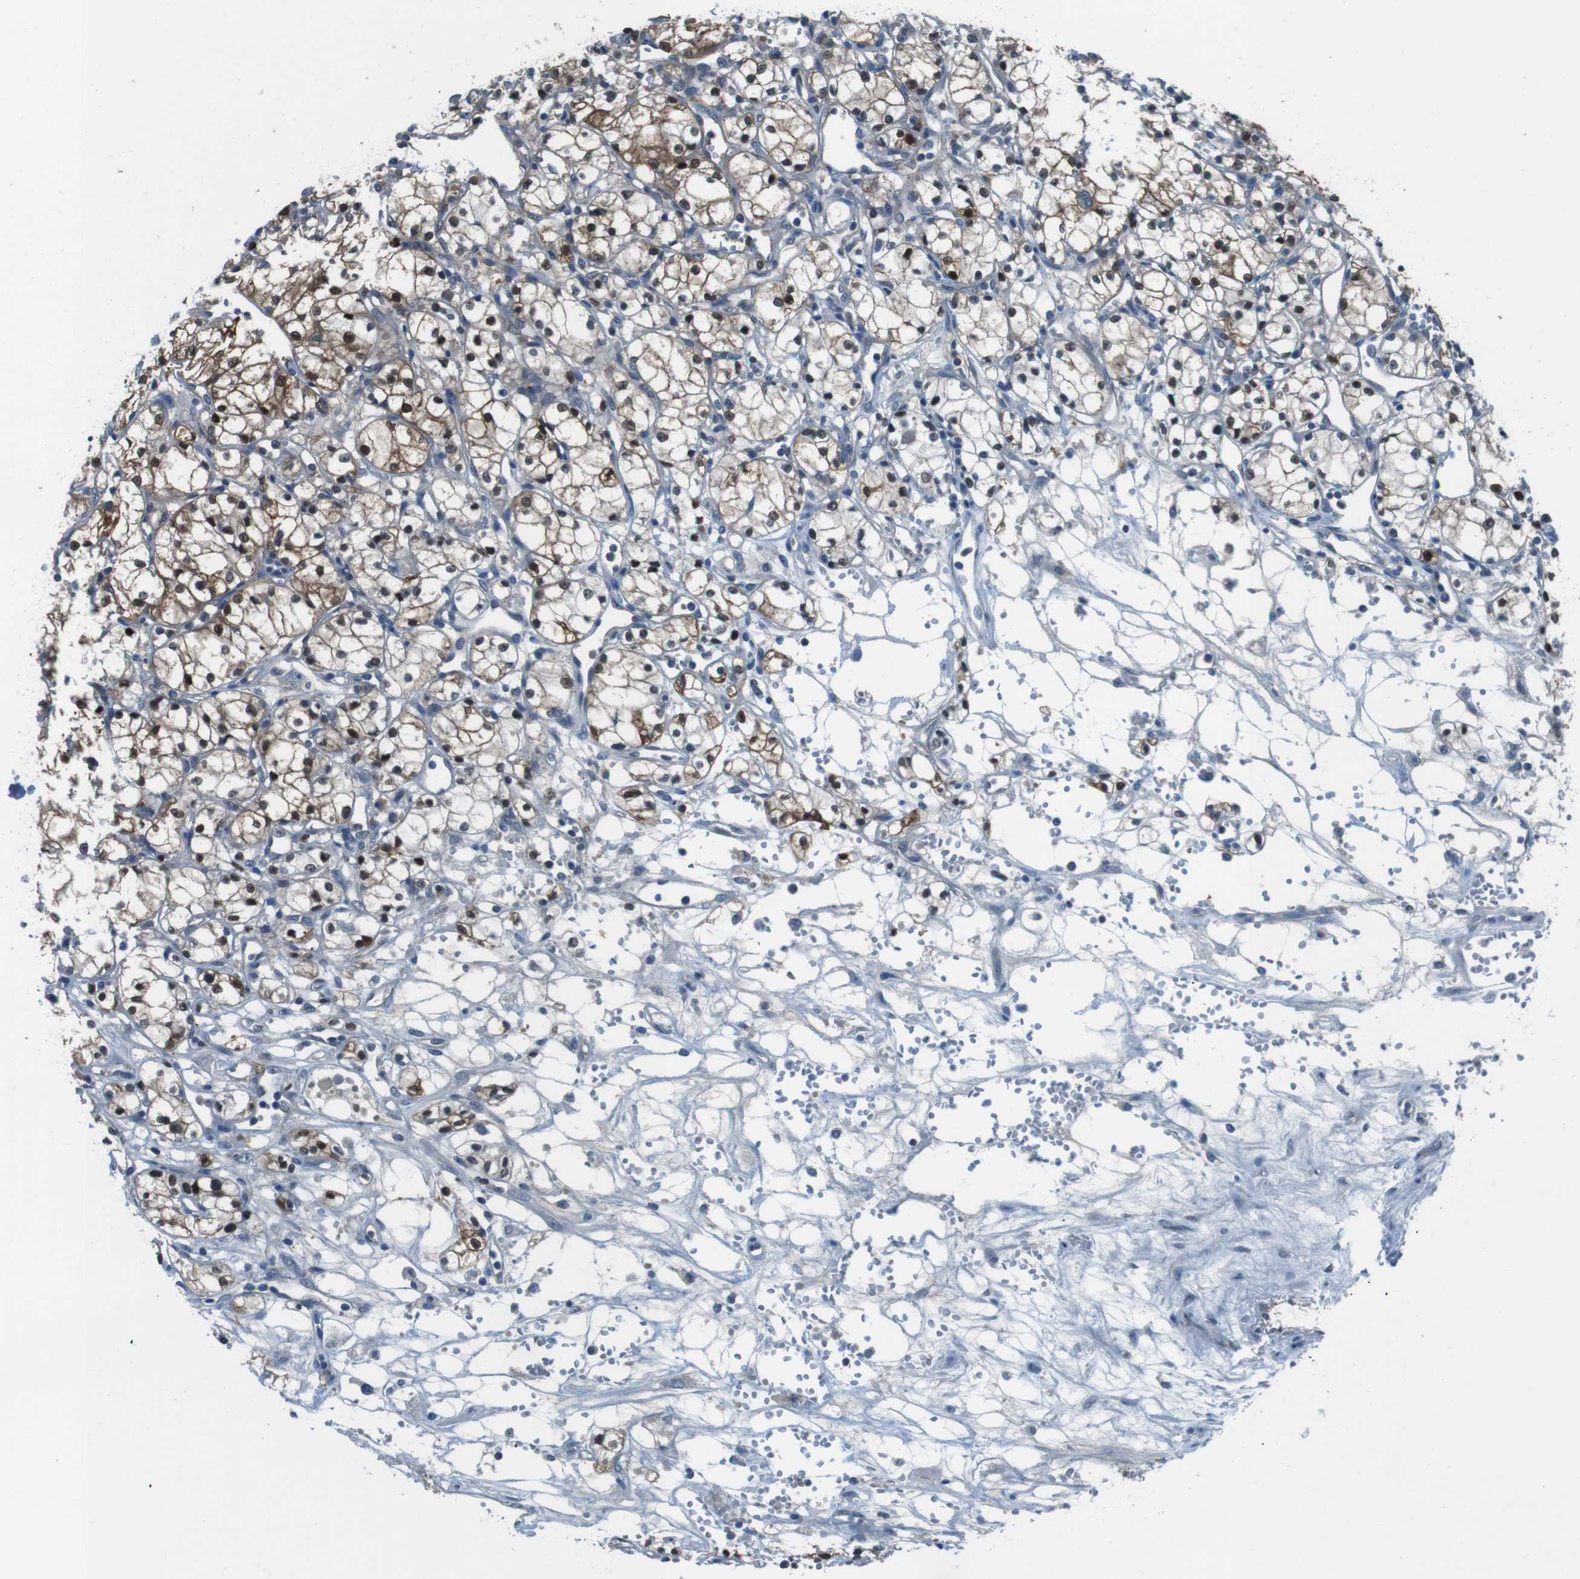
{"staining": {"intensity": "strong", "quantity": ">75%", "location": "cytoplasmic/membranous,nuclear"}, "tissue": "renal cancer", "cell_type": "Tumor cells", "image_type": "cancer", "snomed": [{"axis": "morphology", "description": "Normal tissue, NOS"}, {"axis": "morphology", "description": "Adenocarcinoma, NOS"}, {"axis": "topography", "description": "Kidney"}], "caption": "Human renal cancer stained with a brown dye reveals strong cytoplasmic/membranous and nuclear positive staining in about >75% of tumor cells.", "gene": "NANOS2", "patient": {"sex": "male", "age": 59}}